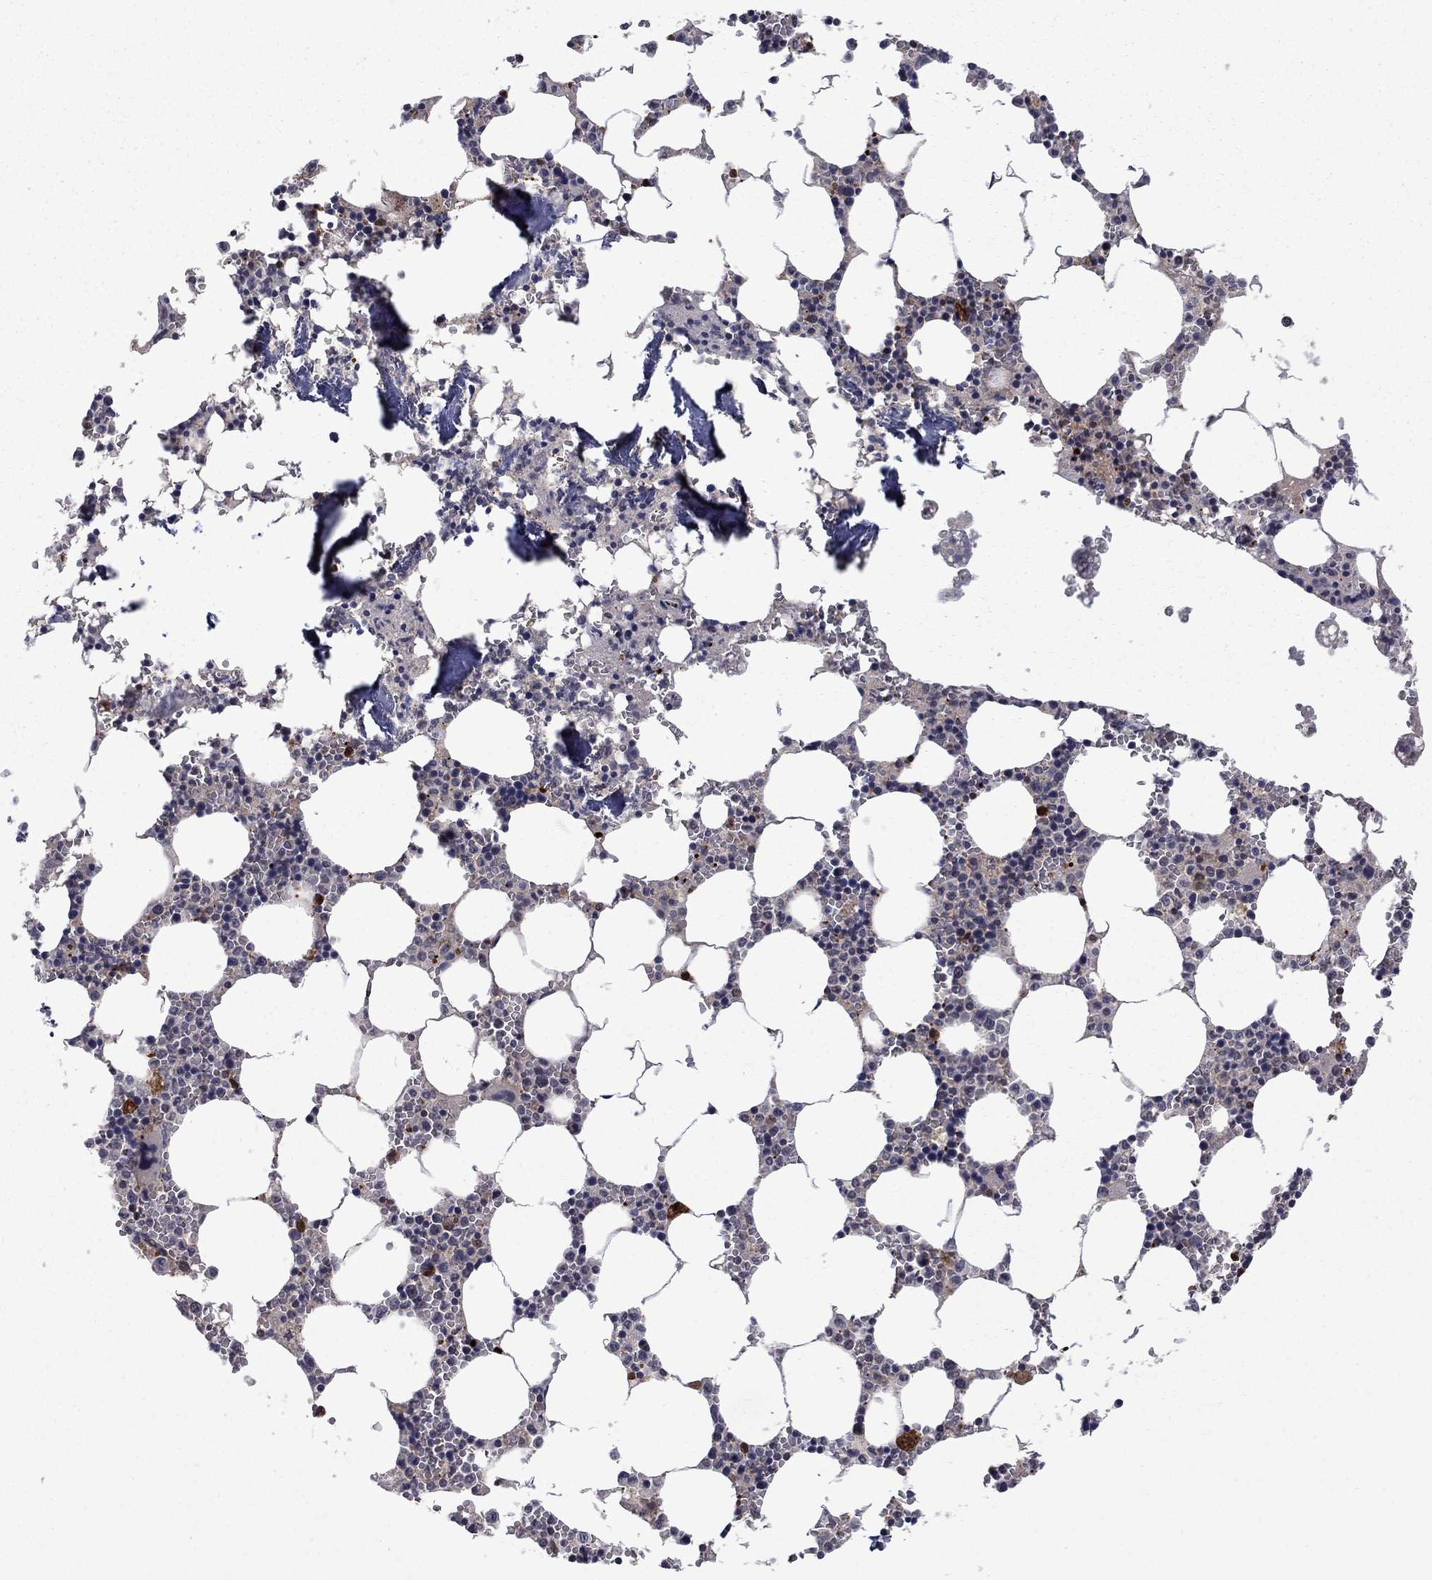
{"staining": {"intensity": "strong", "quantity": "<25%", "location": "cytoplasmic/membranous"}, "tissue": "bone marrow", "cell_type": "Hematopoietic cells", "image_type": "normal", "snomed": [{"axis": "morphology", "description": "Normal tissue, NOS"}, {"axis": "topography", "description": "Bone marrow"}], "caption": "DAB immunohistochemical staining of benign bone marrow shows strong cytoplasmic/membranous protein expression in approximately <25% of hematopoietic cells. The protein is stained brown, and the nuclei are stained in blue (DAB IHC with brightfield microscopy, high magnification).", "gene": "CBR1", "patient": {"sex": "female", "age": 64}}